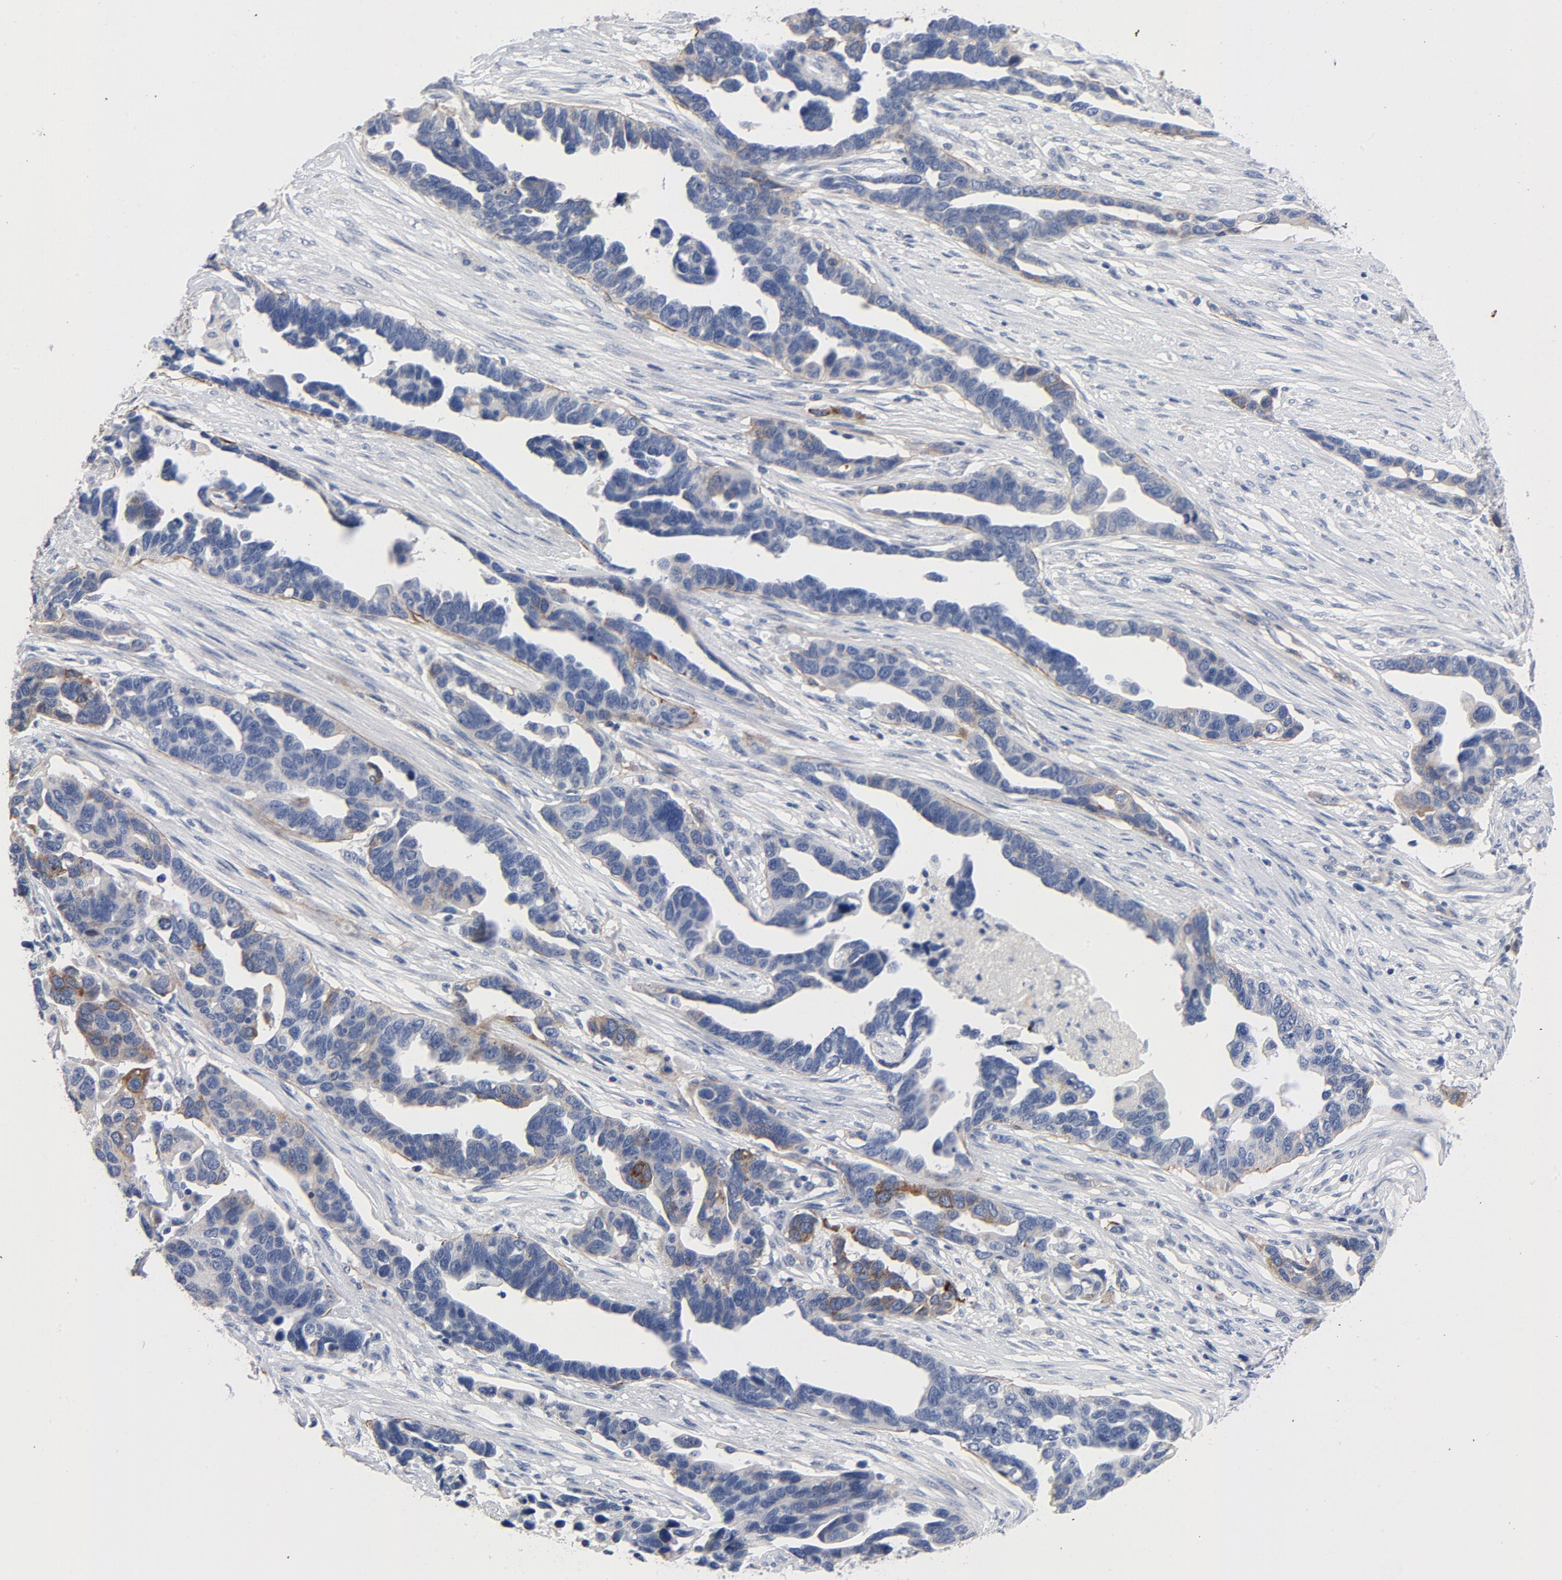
{"staining": {"intensity": "moderate", "quantity": "<25%", "location": "cytoplasmic/membranous"}, "tissue": "ovarian cancer", "cell_type": "Tumor cells", "image_type": "cancer", "snomed": [{"axis": "morphology", "description": "Cystadenocarcinoma, serous, NOS"}, {"axis": "topography", "description": "Ovary"}], "caption": "Immunohistochemical staining of serous cystadenocarcinoma (ovarian) shows low levels of moderate cytoplasmic/membranous protein staining in approximately <25% of tumor cells.", "gene": "LAMC1", "patient": {"sex": "female", "age": 54}}